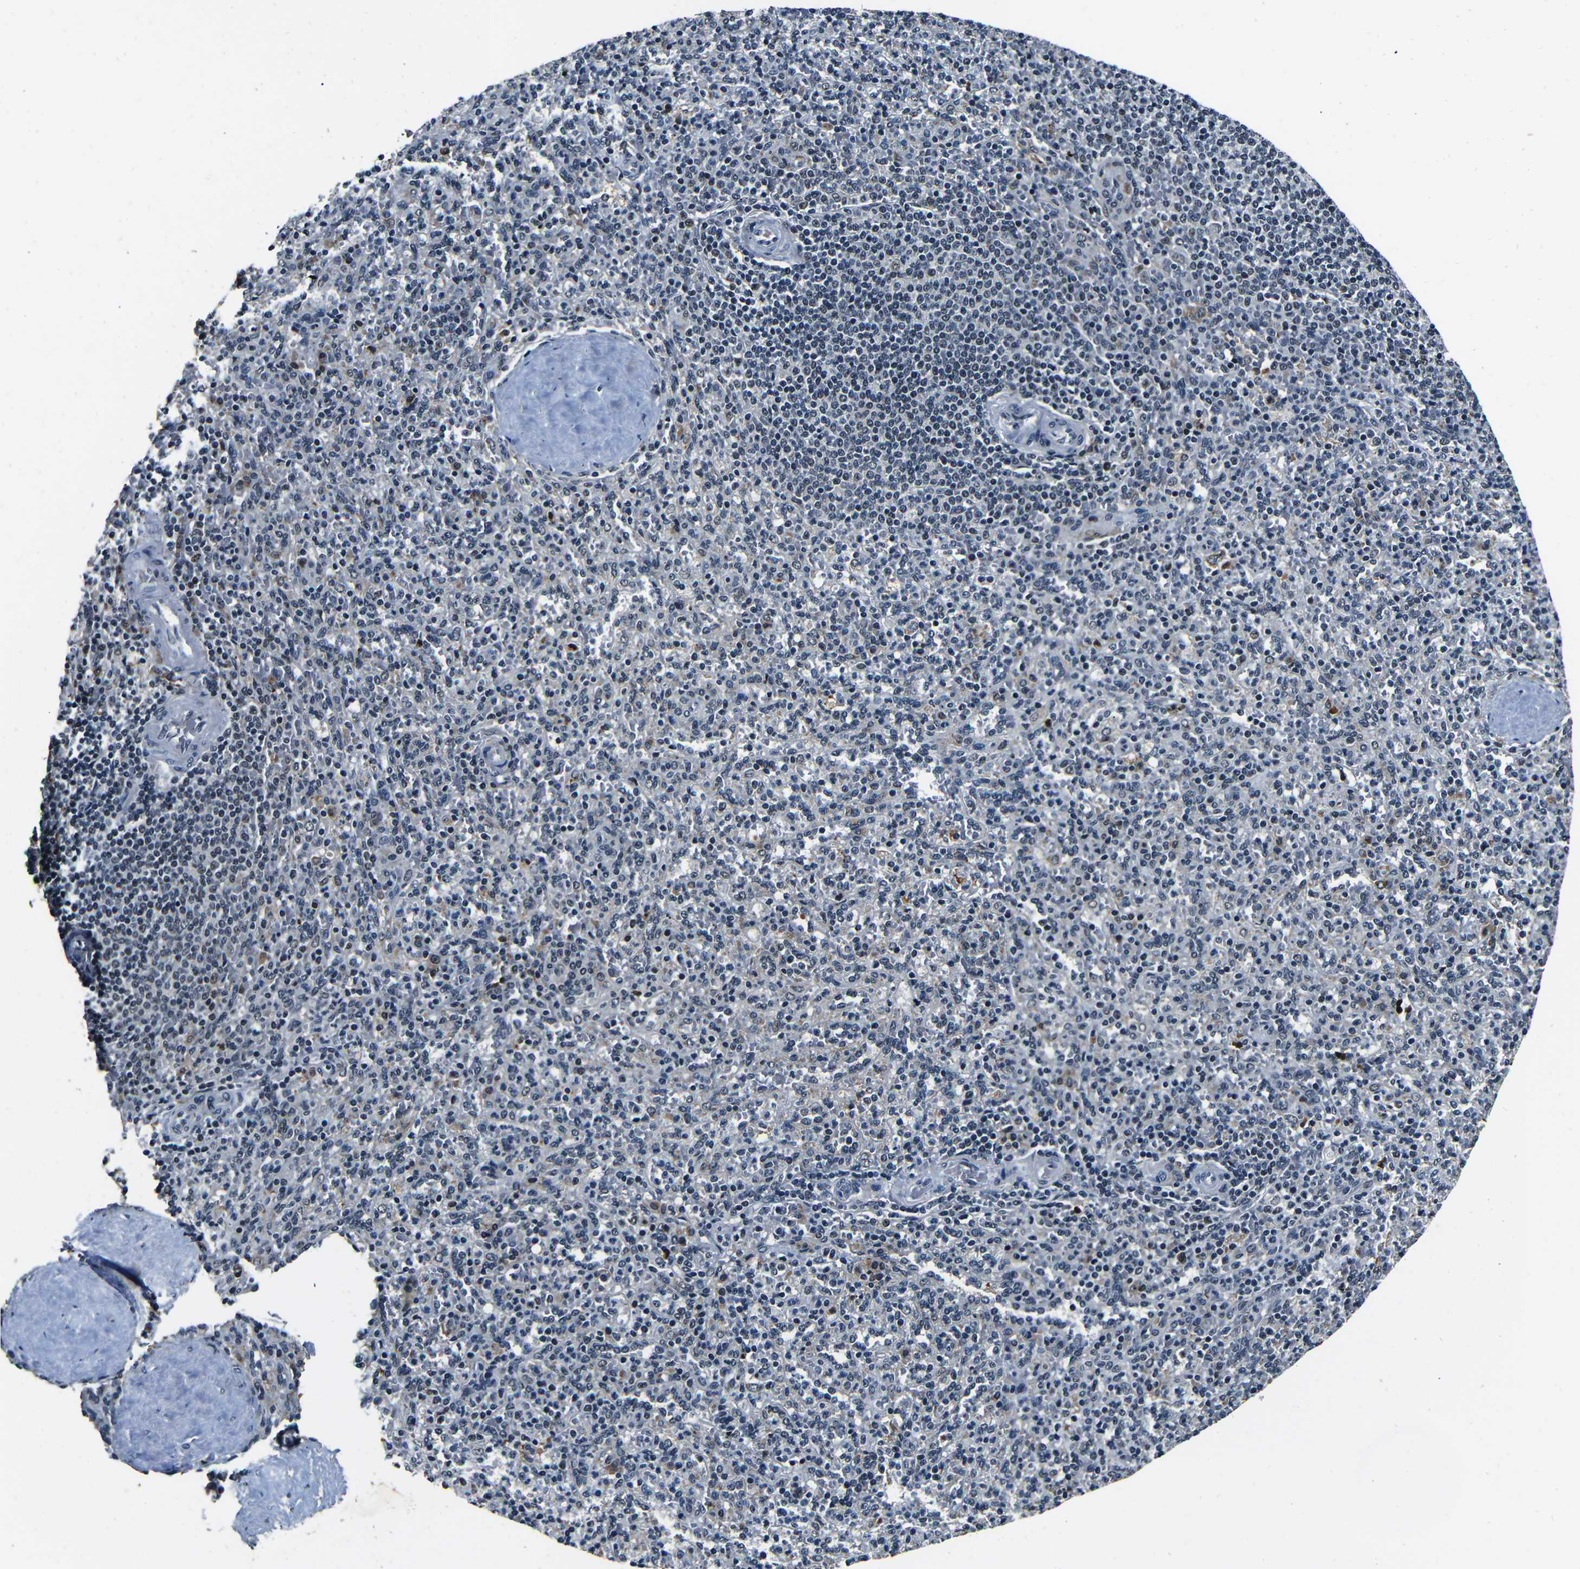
{"staining": {"intensity": "moderate", "quantity": "25%-75%", "location": "cytoplasmic/membranous,nuclear"}, "tissue": "spleen", "cell_type": "Cells in red pulp", "image_type": "normal", "snomed": [{"axis": "morphology", "description": "Normal tissue, NOS"}, {"axis": "topography", "description": "Spleen"}], "caption": "Cells in red pulp display medium levels of moderate cytoplasmic/membranous,nuclear positivity in approximately 25%-75% of cells in benign human spleen.", "gene": "FOXD4L1", "patient": {"sex": "male", "age": 36}}